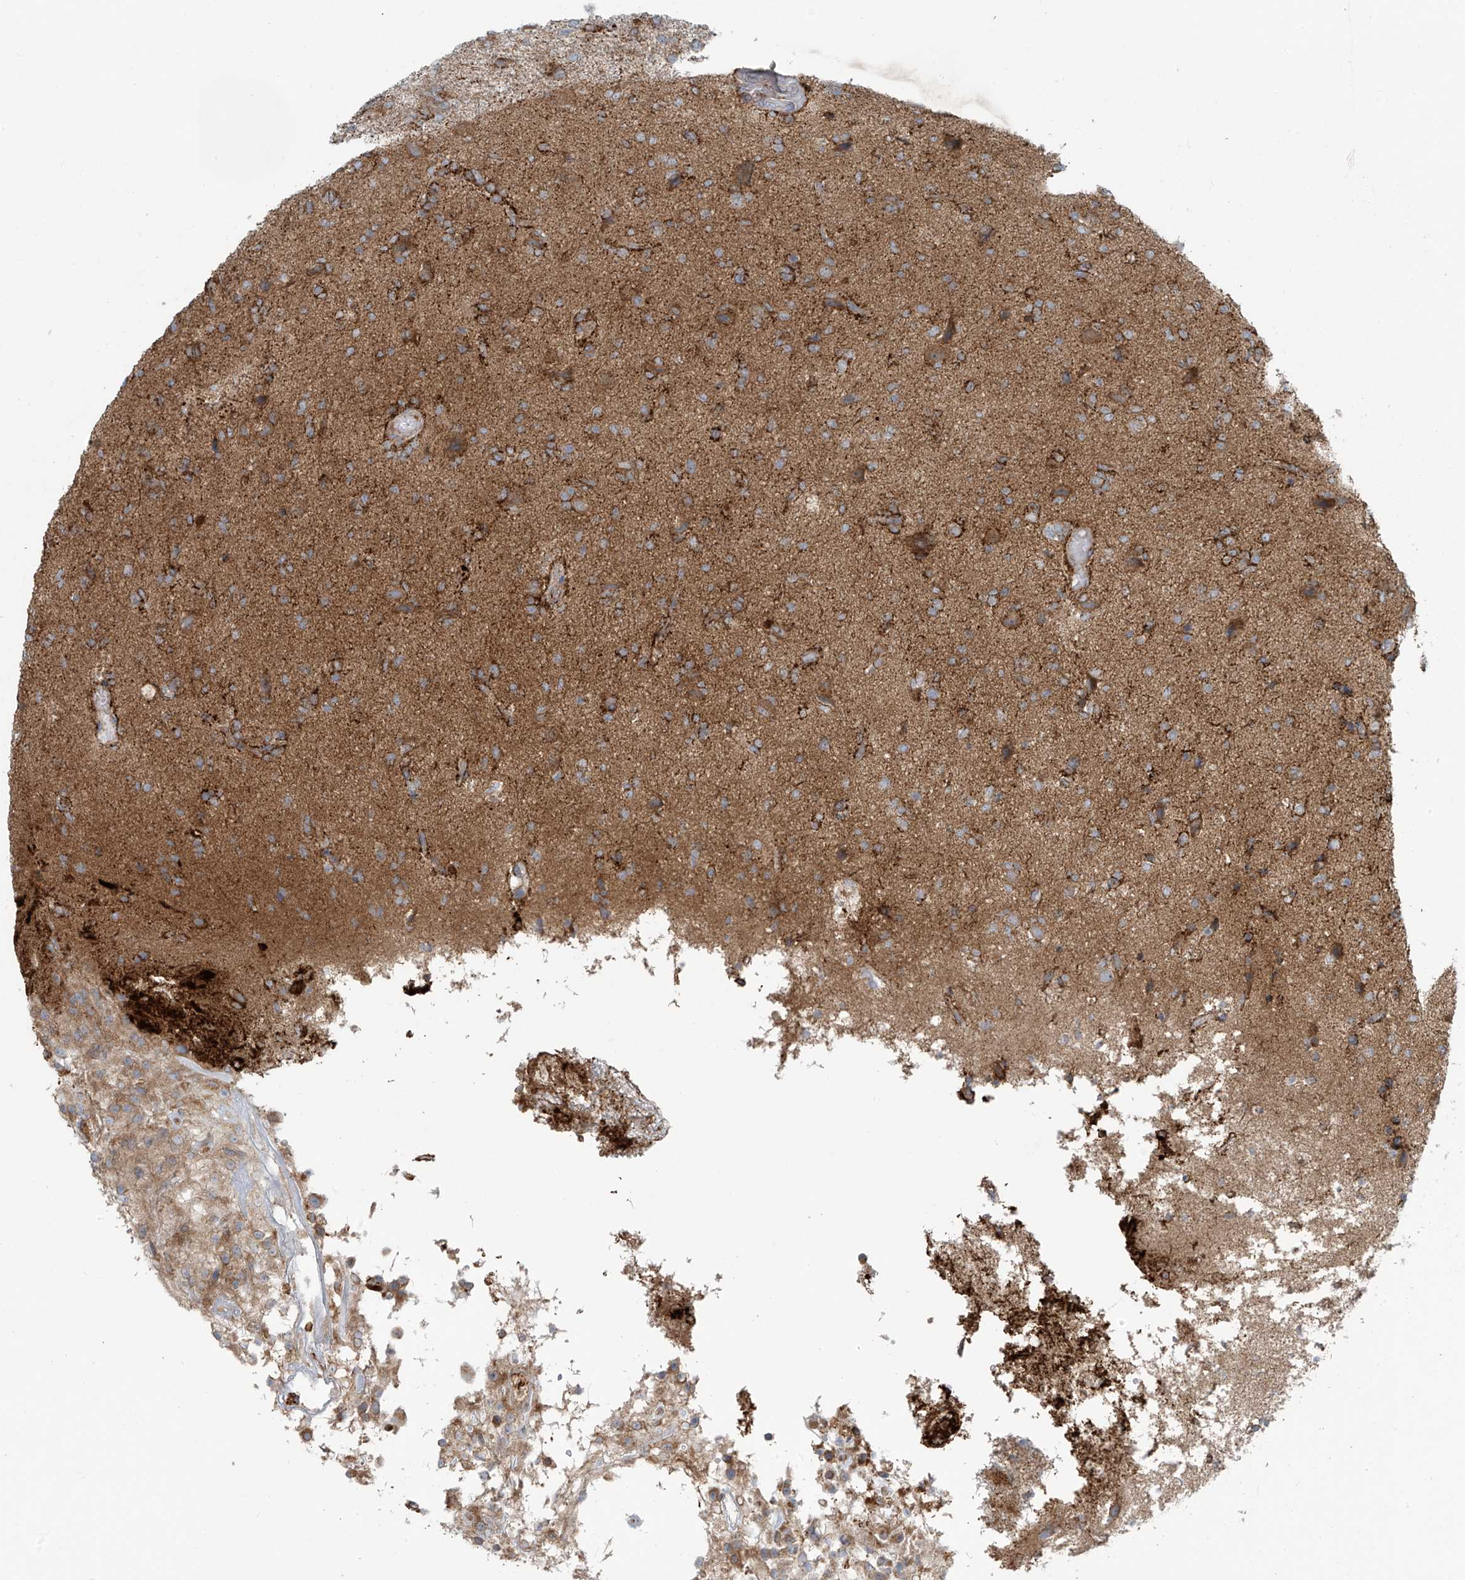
{"staining": {"intensity": "moderate", "quantity": "25%-75%", "location": "cytoplasmic/membranous"}, "tissue": "glioma", "cell_type": "Tumor cells", "image_type": "cancer", "snomed": [{"axis": "morphology", "description": "Glioma, malignant, High grade"}, {"axis": "topography", "description": "Brain"}], "caption": "Moderate cytoplasmic/membranous expression is present in about 25%-75% of tumor cells in glioma. The protein of interest is shown in brown color, while the nuclei are stained blue.", "gene": "LZTS3", "patient": {"sex": "female", "age": 59}}